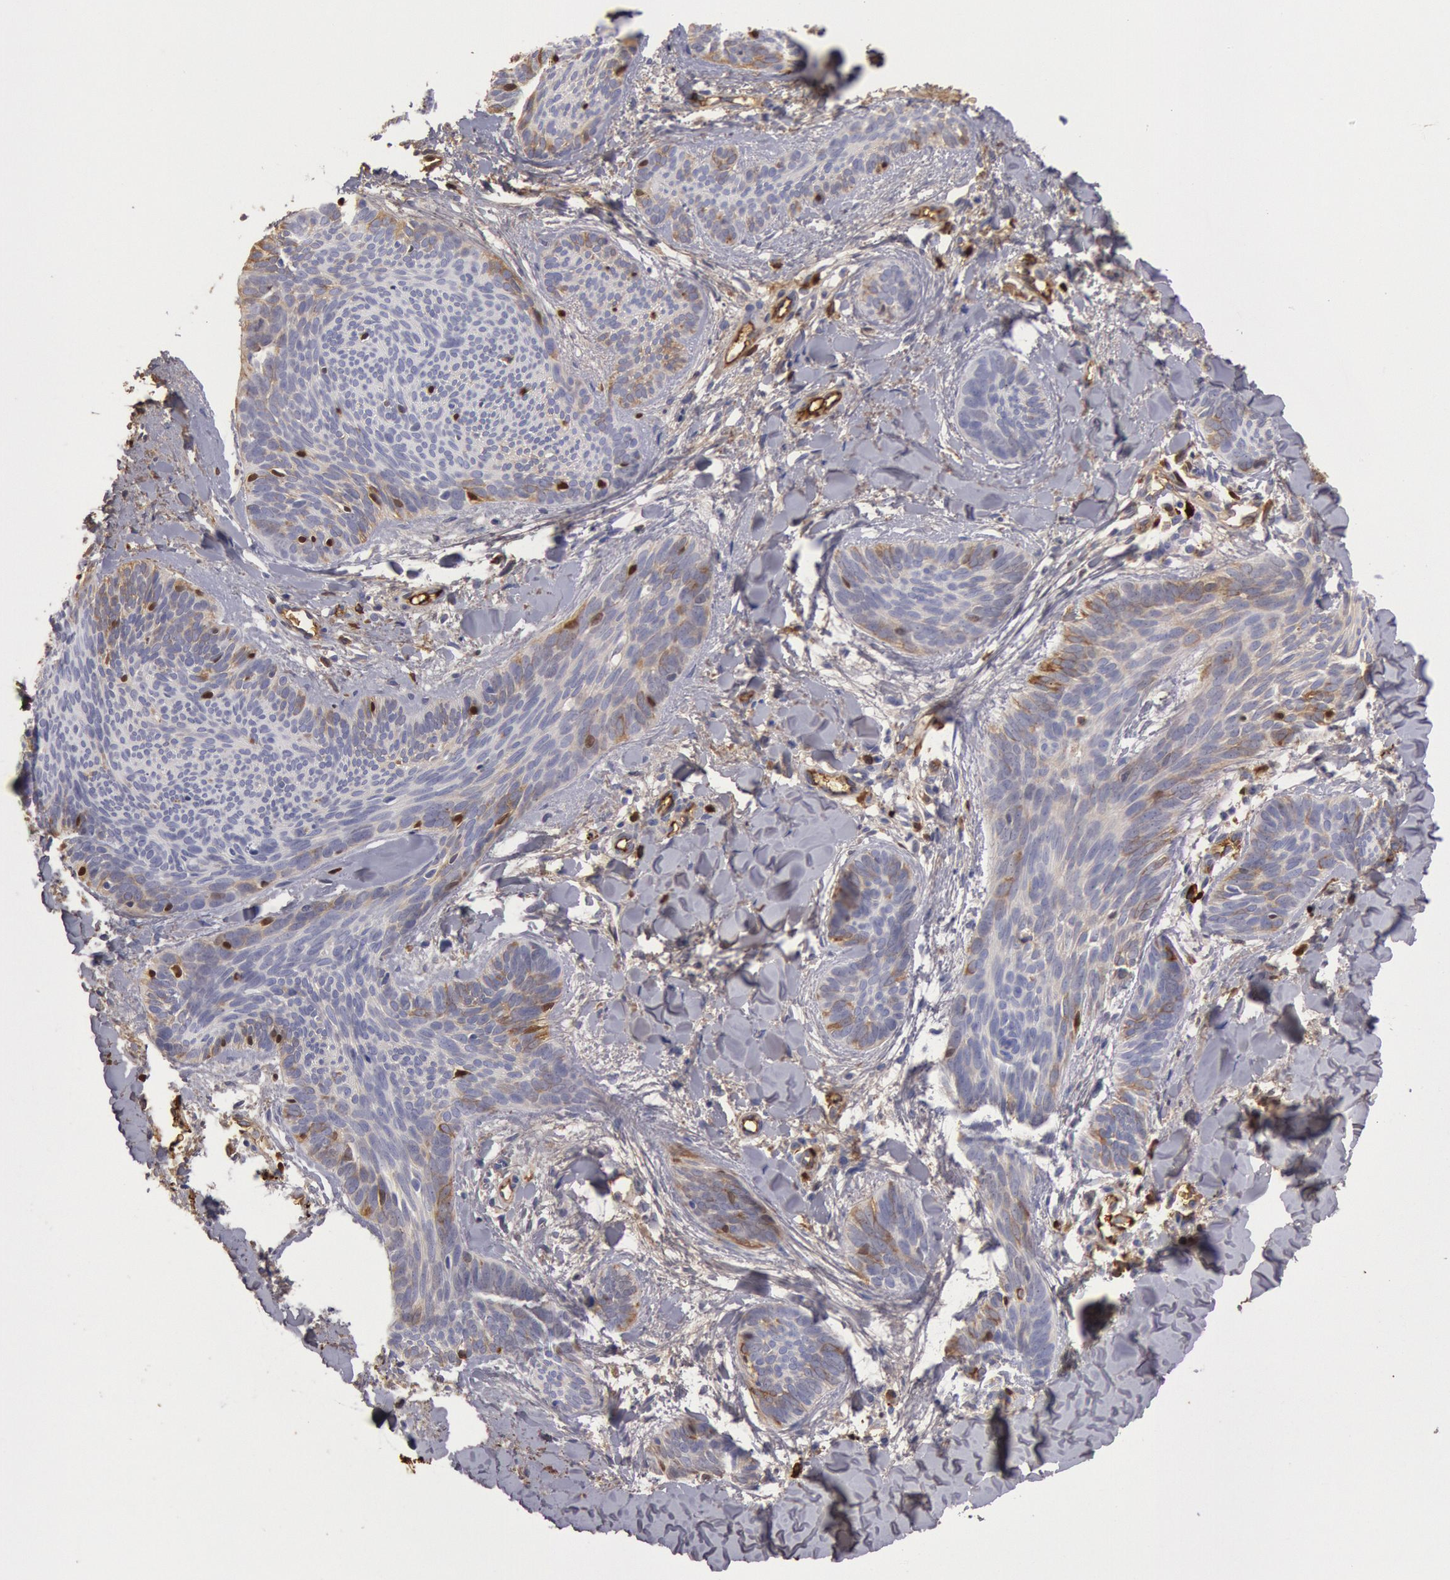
{"staining": {"intensity": "weak", "quantity": "<25%", "location": "cytoplasmic/membranous"}, "tissue": "skin cancer", "cell_type": "Tumor cells", "image_type": "cancer", "snomed": [{"axis": "morphology", "description": "Basal cell carcinoma"}, {"axis": "topography", "description": "Skin"}], "caption": "This is a micrograph of immunohistochemistry staining of skin cancer, which shows no positivity in tumor cells.", "gene": "IGHA1", "patient": {"sex": "female", "age": 81}}